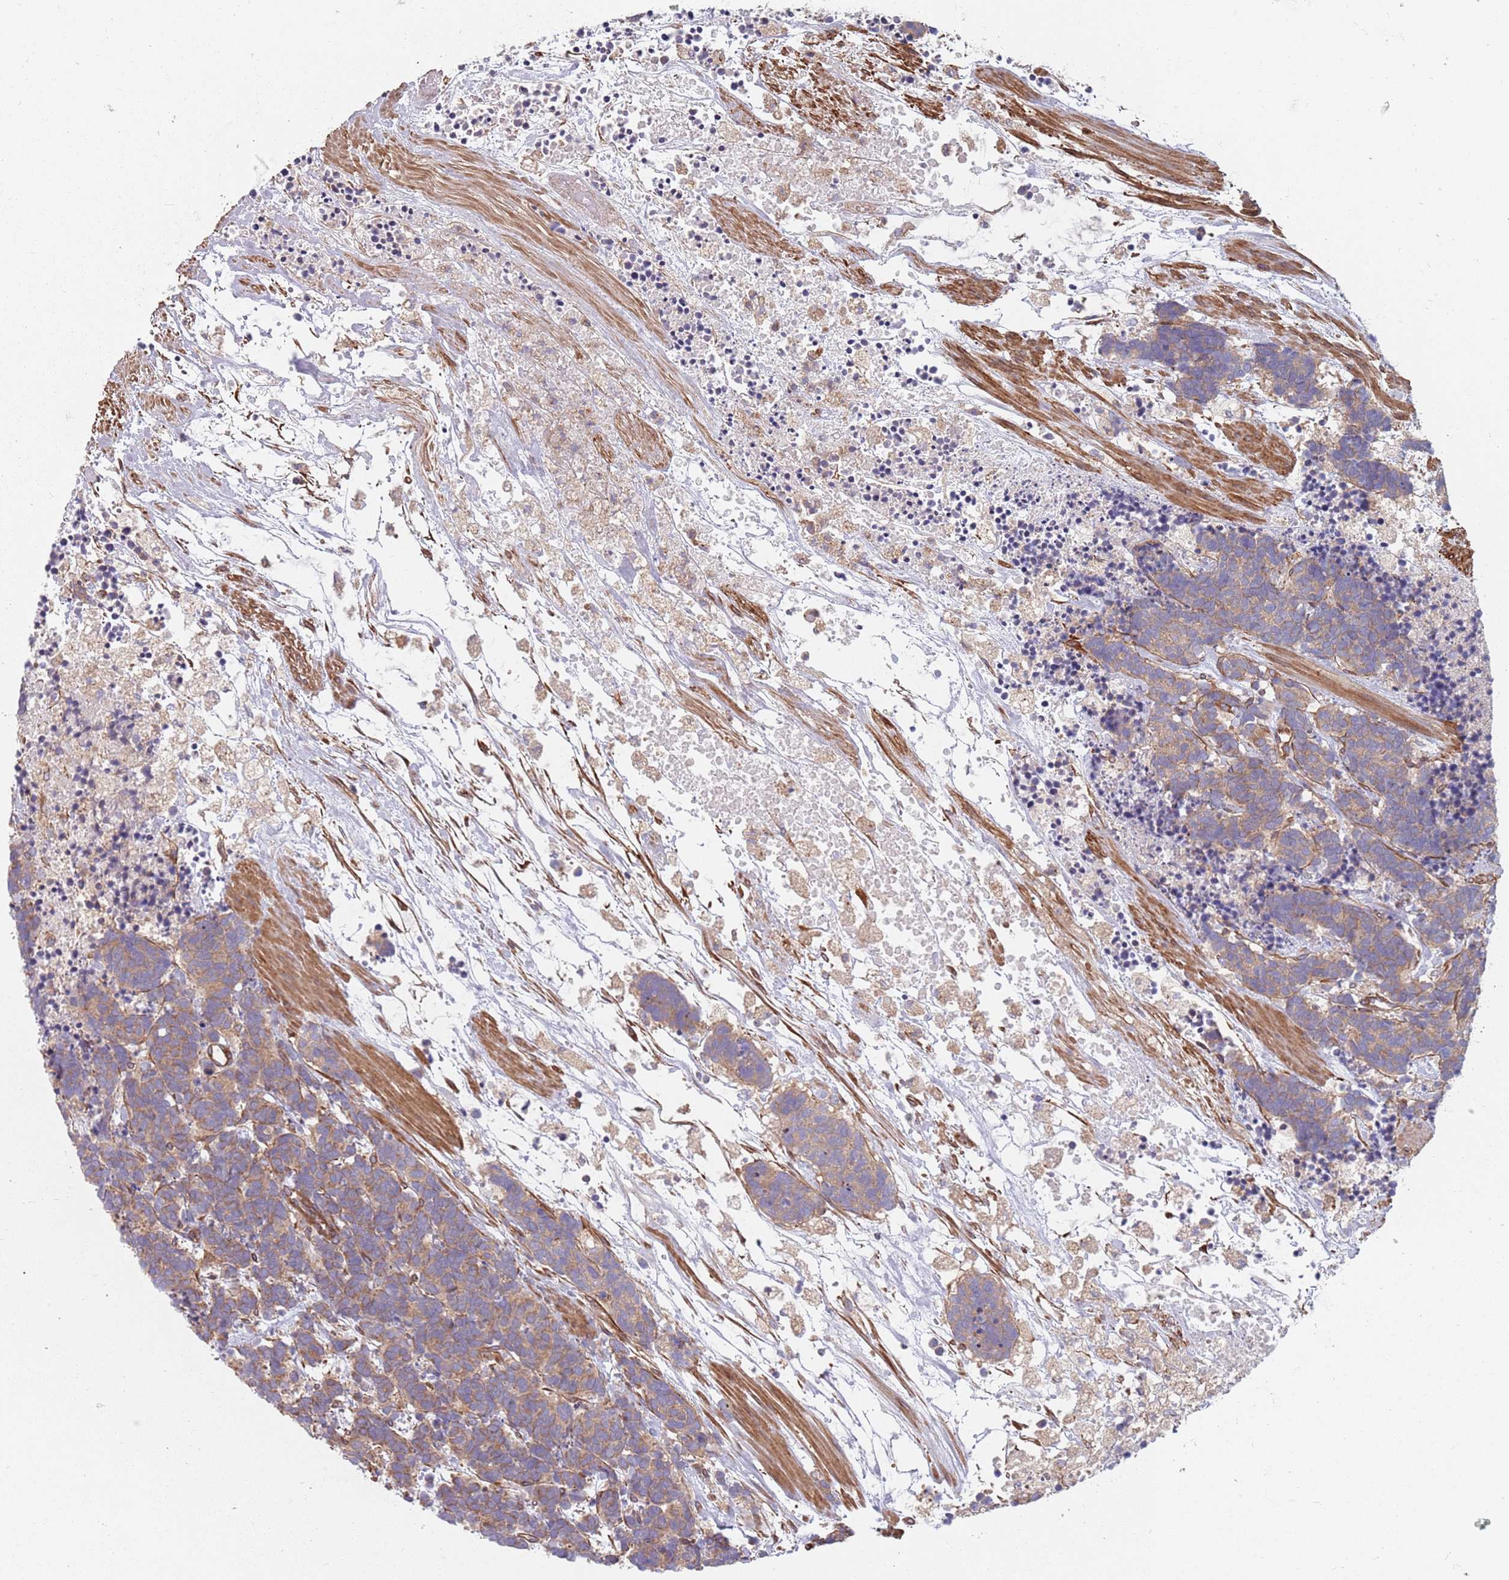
{"staining": {"intensity": "weak", "quantity": ">75%", "location": "cytoplasmic/membranous"}, "tissue": "carcinoid", "cell_type": "Tumor cells", "image_type": "cancer", "snomed": [{"axis": "morphology", "description": "Carcinoma, NOS"}, {"axis": "morphology", "description": "Carcinoid, malignant, NOS"}, {"axis": "topography", "description": "Prostate"}], "caption": "Carcinoid tissue reveals weak cytoplasmic/membranous expression in approximately >75% of tumor cells (DAB (3,3'-diaminobenzidine) IHC, brown staining for protein, blue staining for nuclei).", "gene": "SPDL1", "patient": {"sex": "male", "age": 57}}